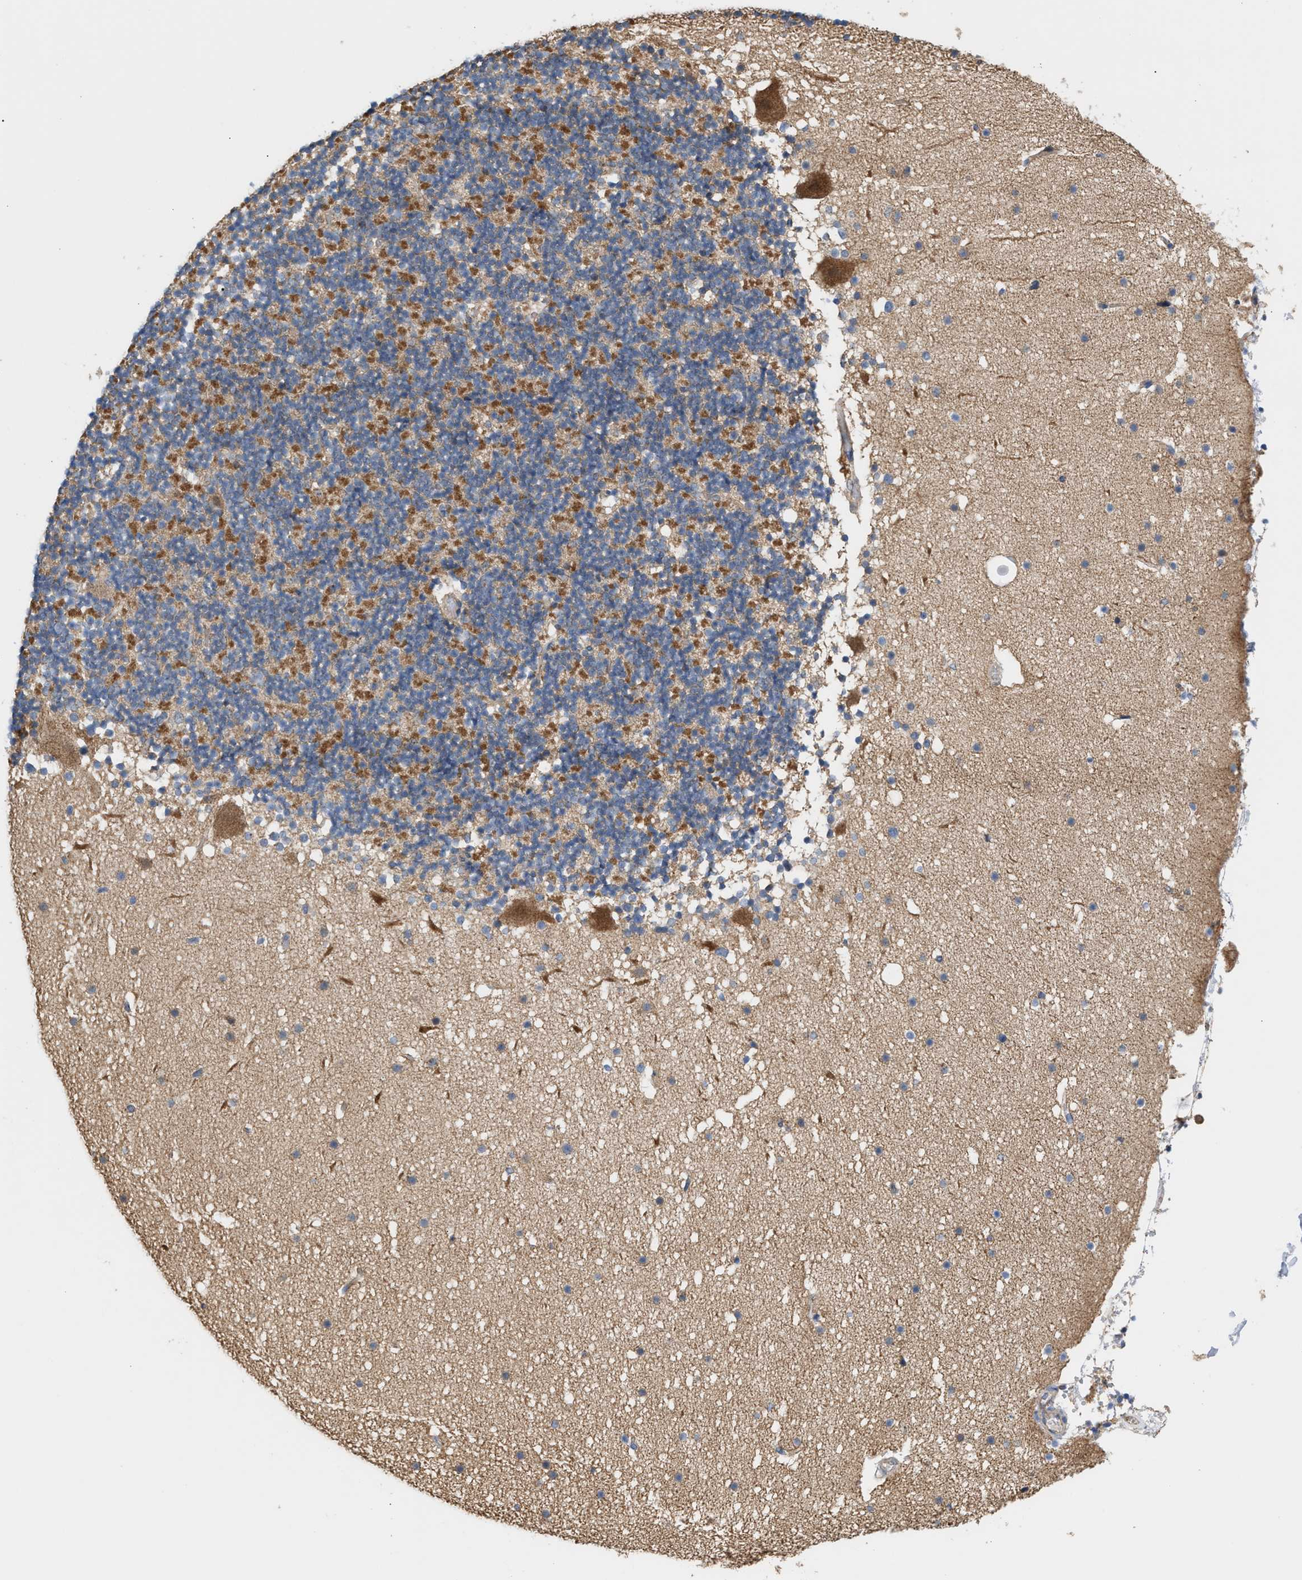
{"staining": {"intensity": "moderate", "quantity": ">75%", "location": "cytoplasmic/membranous"}, "tissue": "cerebellum", "cell_type": "Cells in granular layer", "image_type": "normal", "snomed": [{"axis": "morphology", "description": "Normal tissue, NOS"}, {"axis": "topography", "description": "Cerebellum"}], "caption": "This is a micrograph of IHC staining of normal cerebellum, which shows moderate expression in the cytoplasmic/membranous of cells in granular layer.", "gene": "OXSM", "patient": {"sex": "male", "age": 57}}